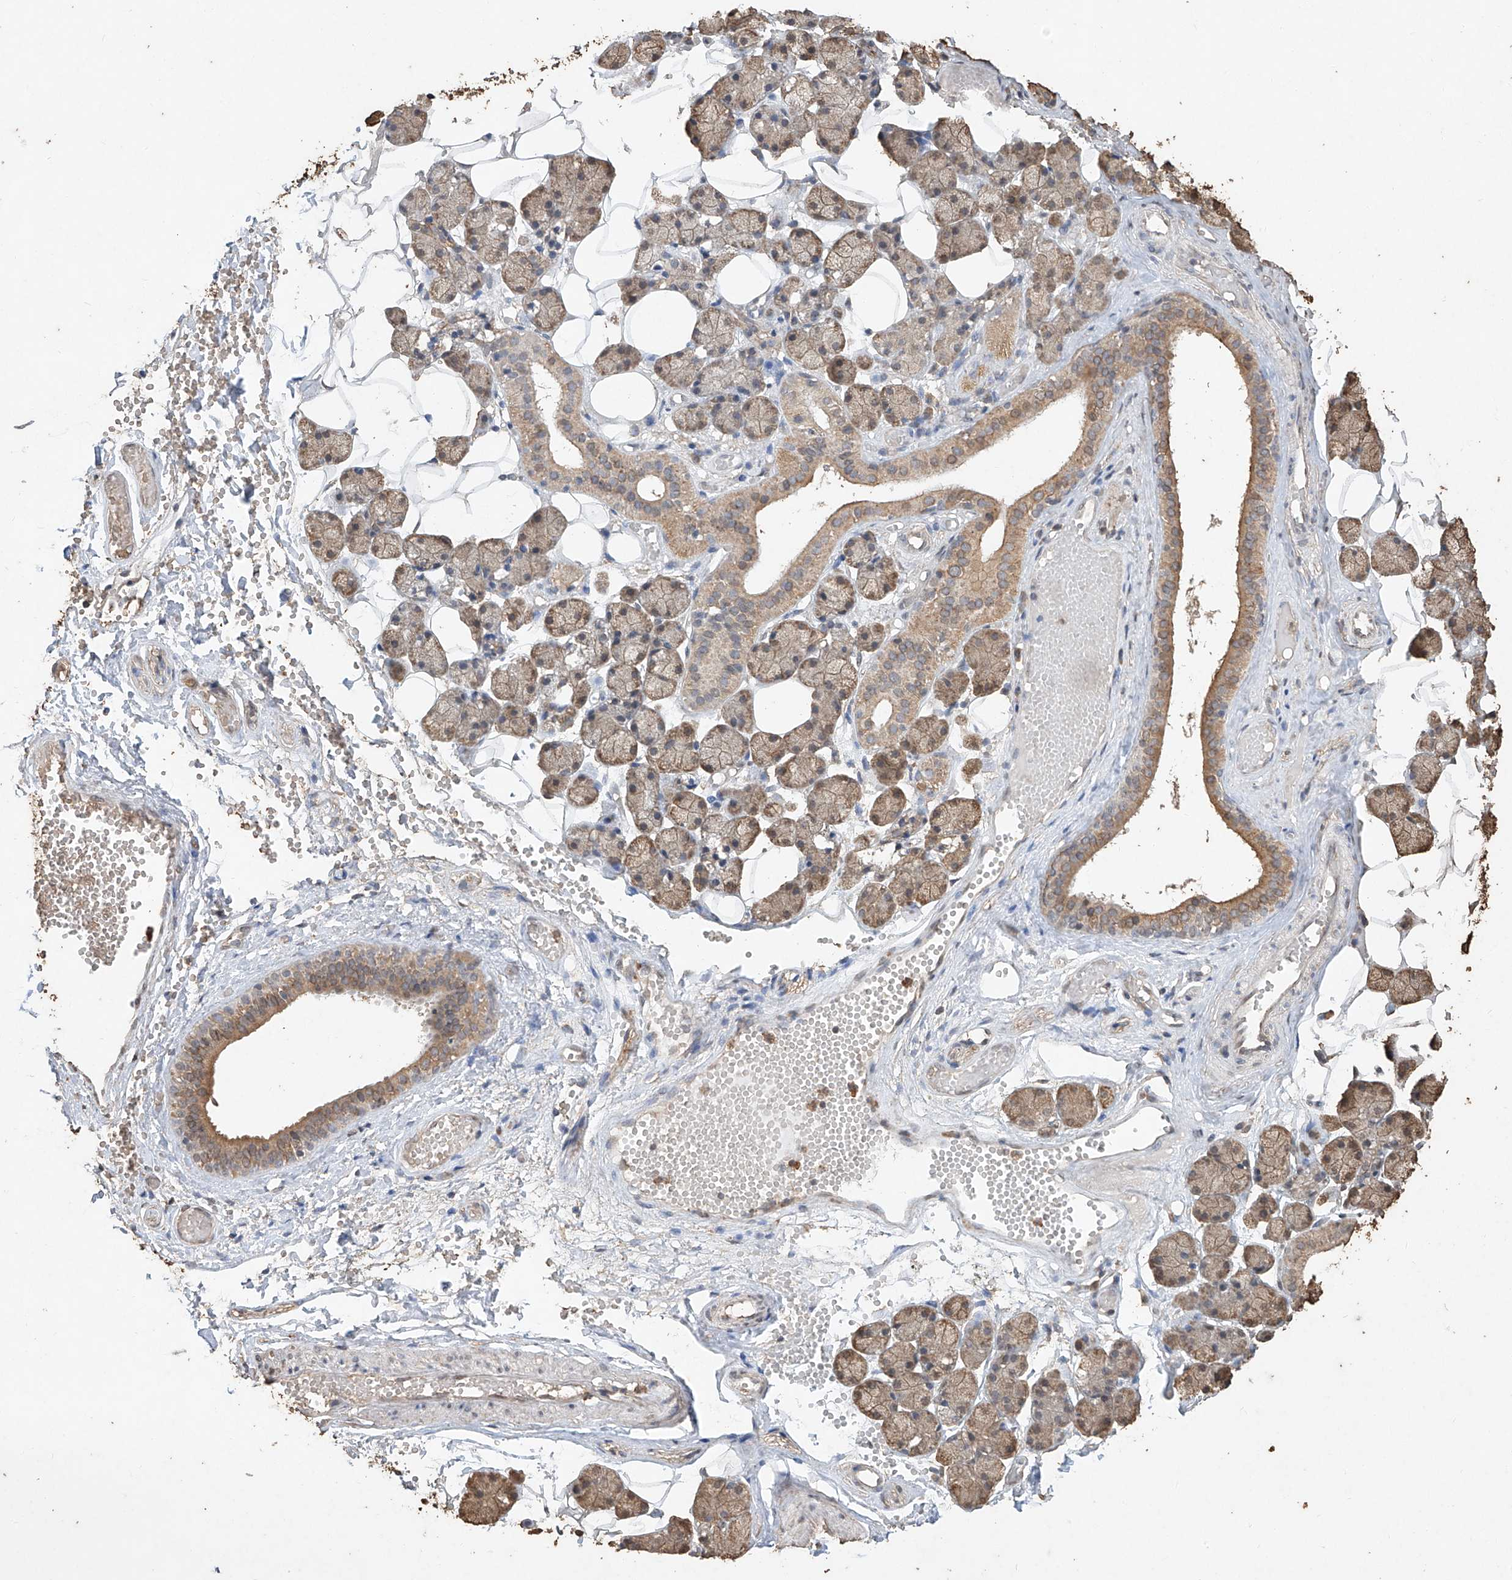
{"staining": {"intensity": "moderate", "quantity": ">75%", "location": "cytoplasmic/membranous"}, "tissue": "salivary gland", "cell_type": "Glandular cells", "image_type": "normal", "snomed": [{"axis": "morphology", "description": "Normal tissue, NOS"}, {"axis": "topography", "description": "Salivary gland"}], "caption": "Glandular cells reveal medium levels of moderate cytoplasmic/membranous staining in about >75% of cells in normal salivary gland.", "gene": "ELOVL1", "patient": {"sex": "female", "age": 33}}